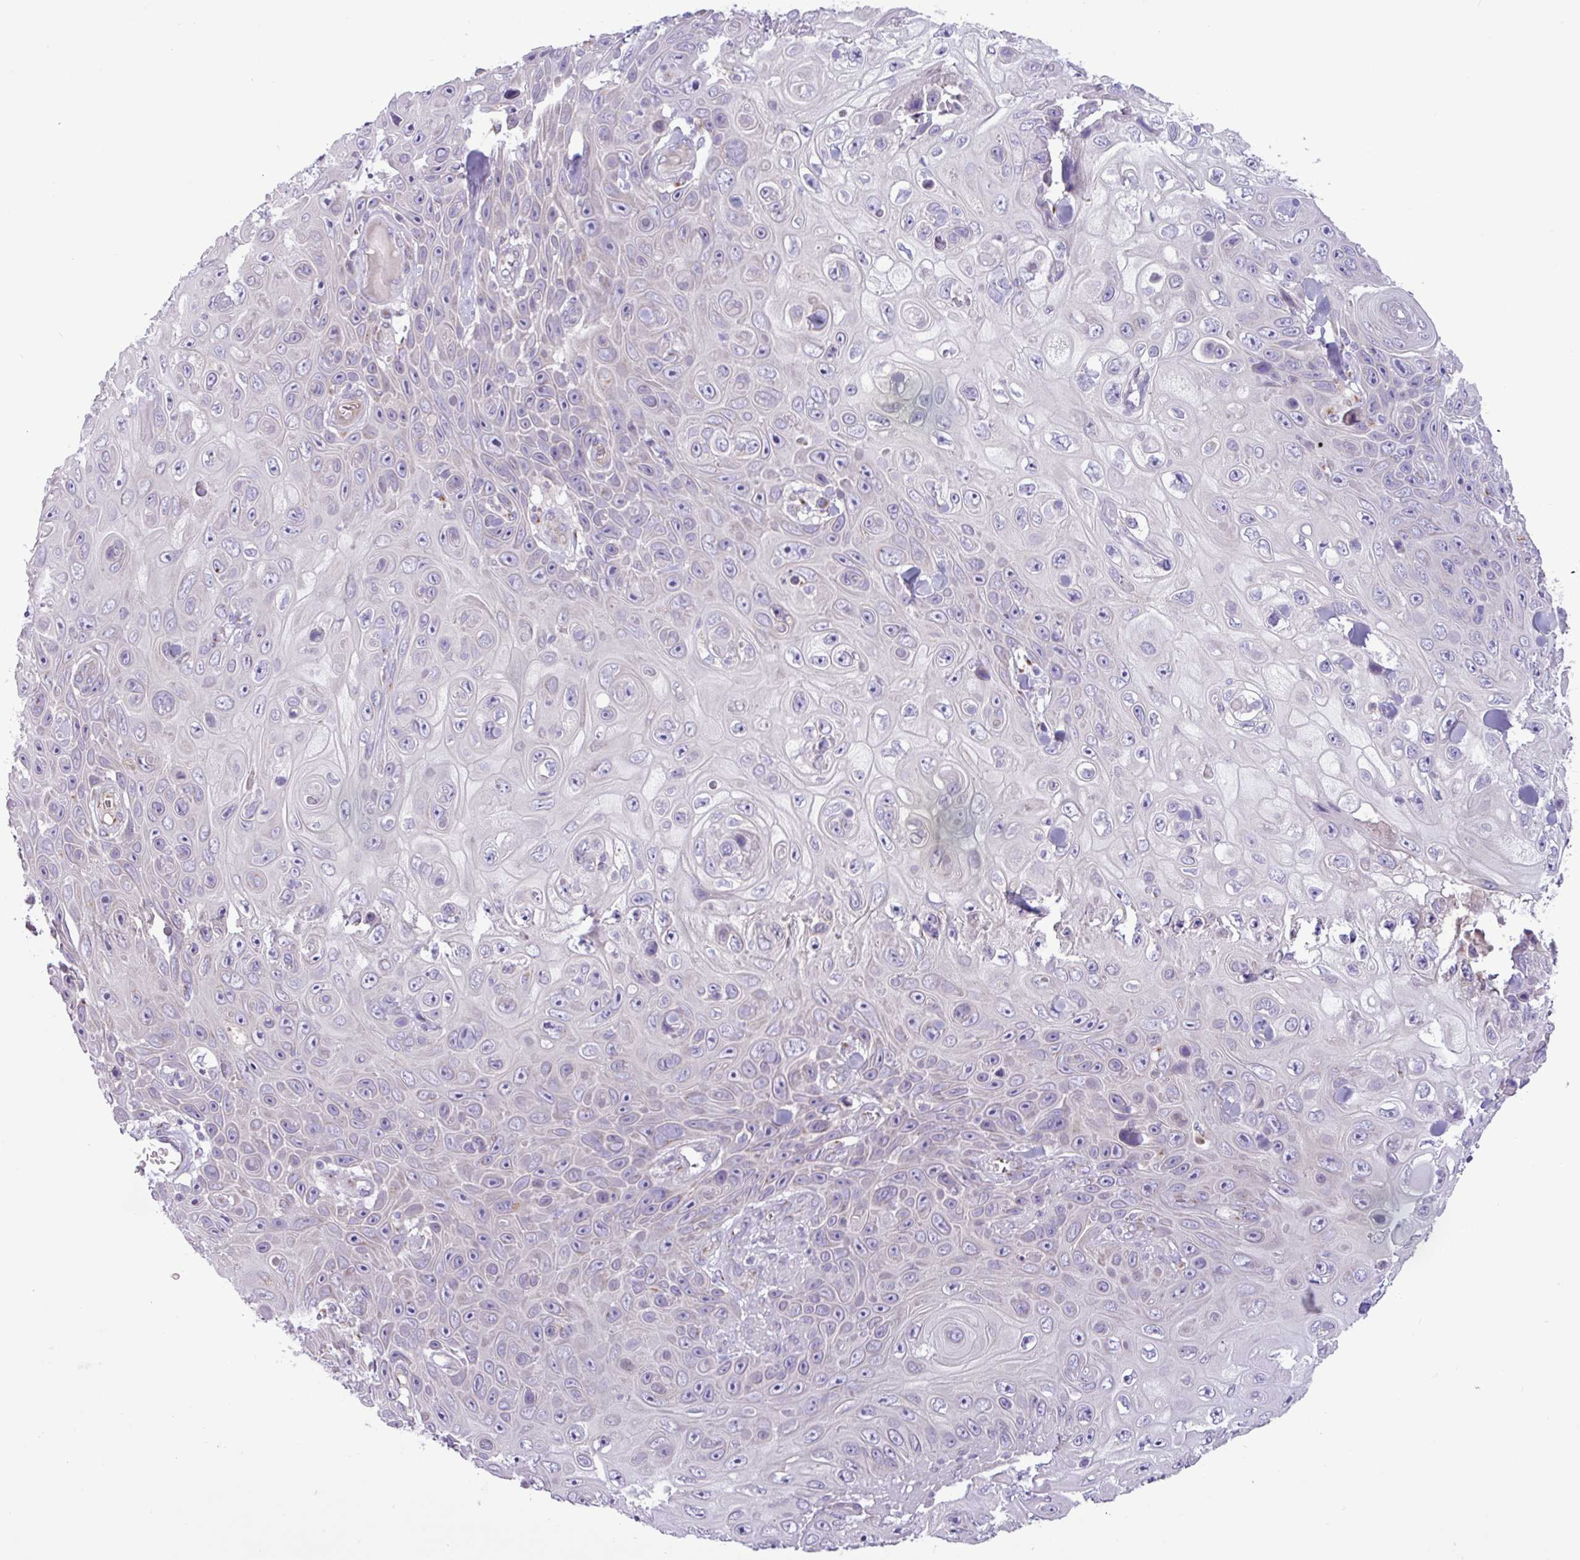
{"staining": {"intensity": "negative", "quantity": "none", "location": "none"}, "tissue": "skin cancer", "cell_type": "Tumor cells", "image_type": "cancer", "snomed": [{"axis": "morphology", "description": "Squamous cell carcinoma, NOS"}, {"axis": "topography", "description": "Skin"}], "caption": "Immunohistochemistry (IHC) photomicrograph of squamous cell carcinoma (skin) stained for a protein (brown), which shows no expression in tumor cells.", "gene": "STIMATE", "patient": {"sex": "male", "age": 82}}